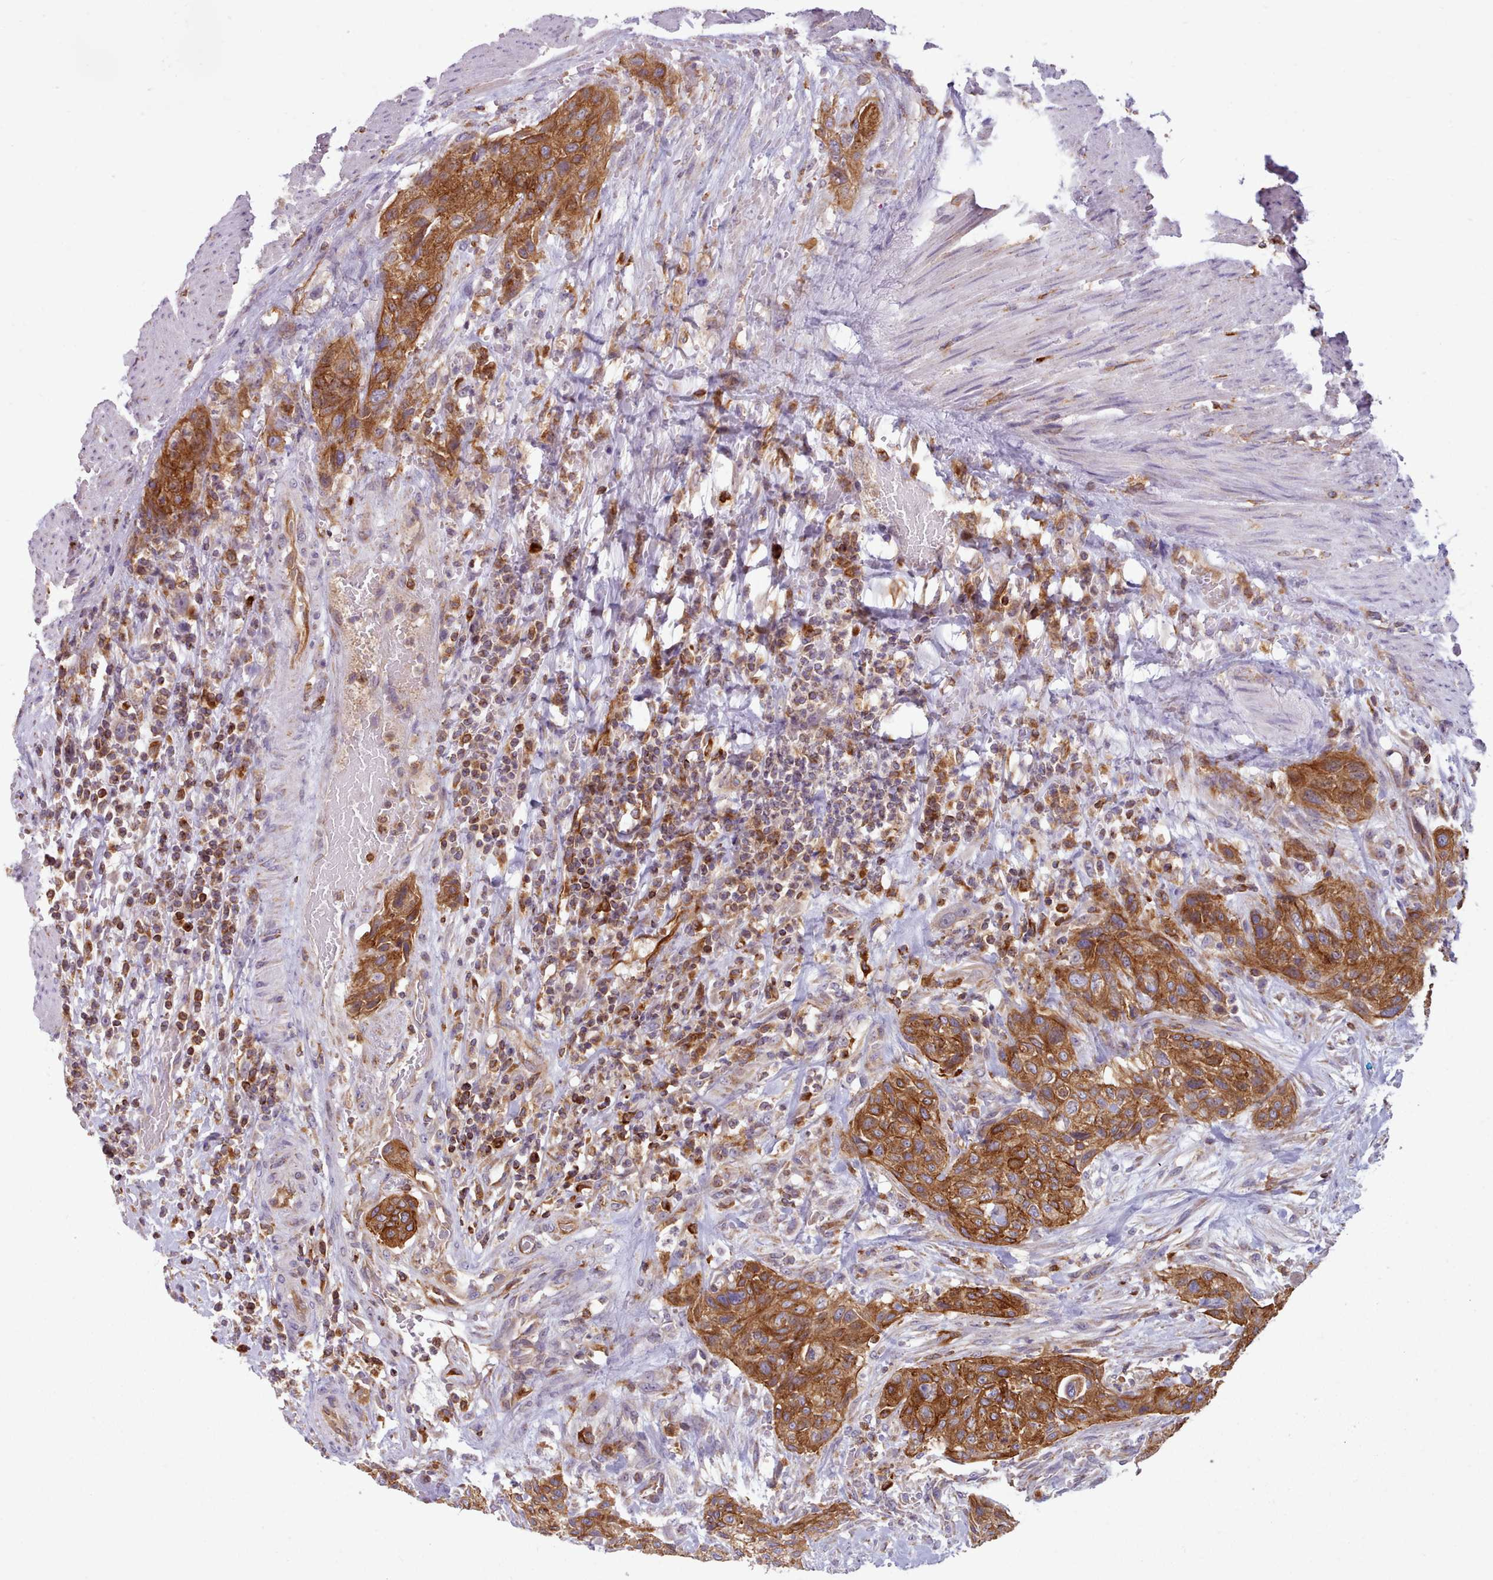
{"staining": {"intensity": "strong", "quantity": ">75%", "location": "cytoplasmic/membranous"}, "tissue": "urothelial cancer", "cell_type": "Tumor cells", "image_type": "cancer", "snomed": [{"axis": "morphology", "description": "Urothelial carcinoma, High grade"}, {"axis": "topography", "description": "Urinary bladder"}], "caption": "Immunohistochemical staining of urothelial carcinoma (high-grade) reveals high levels of strong cytoplasmic/membranous positivity in about >75% of tumor cells.", "gene": "CRYBG1", "patient": {"sex": "male", "age": 35}}